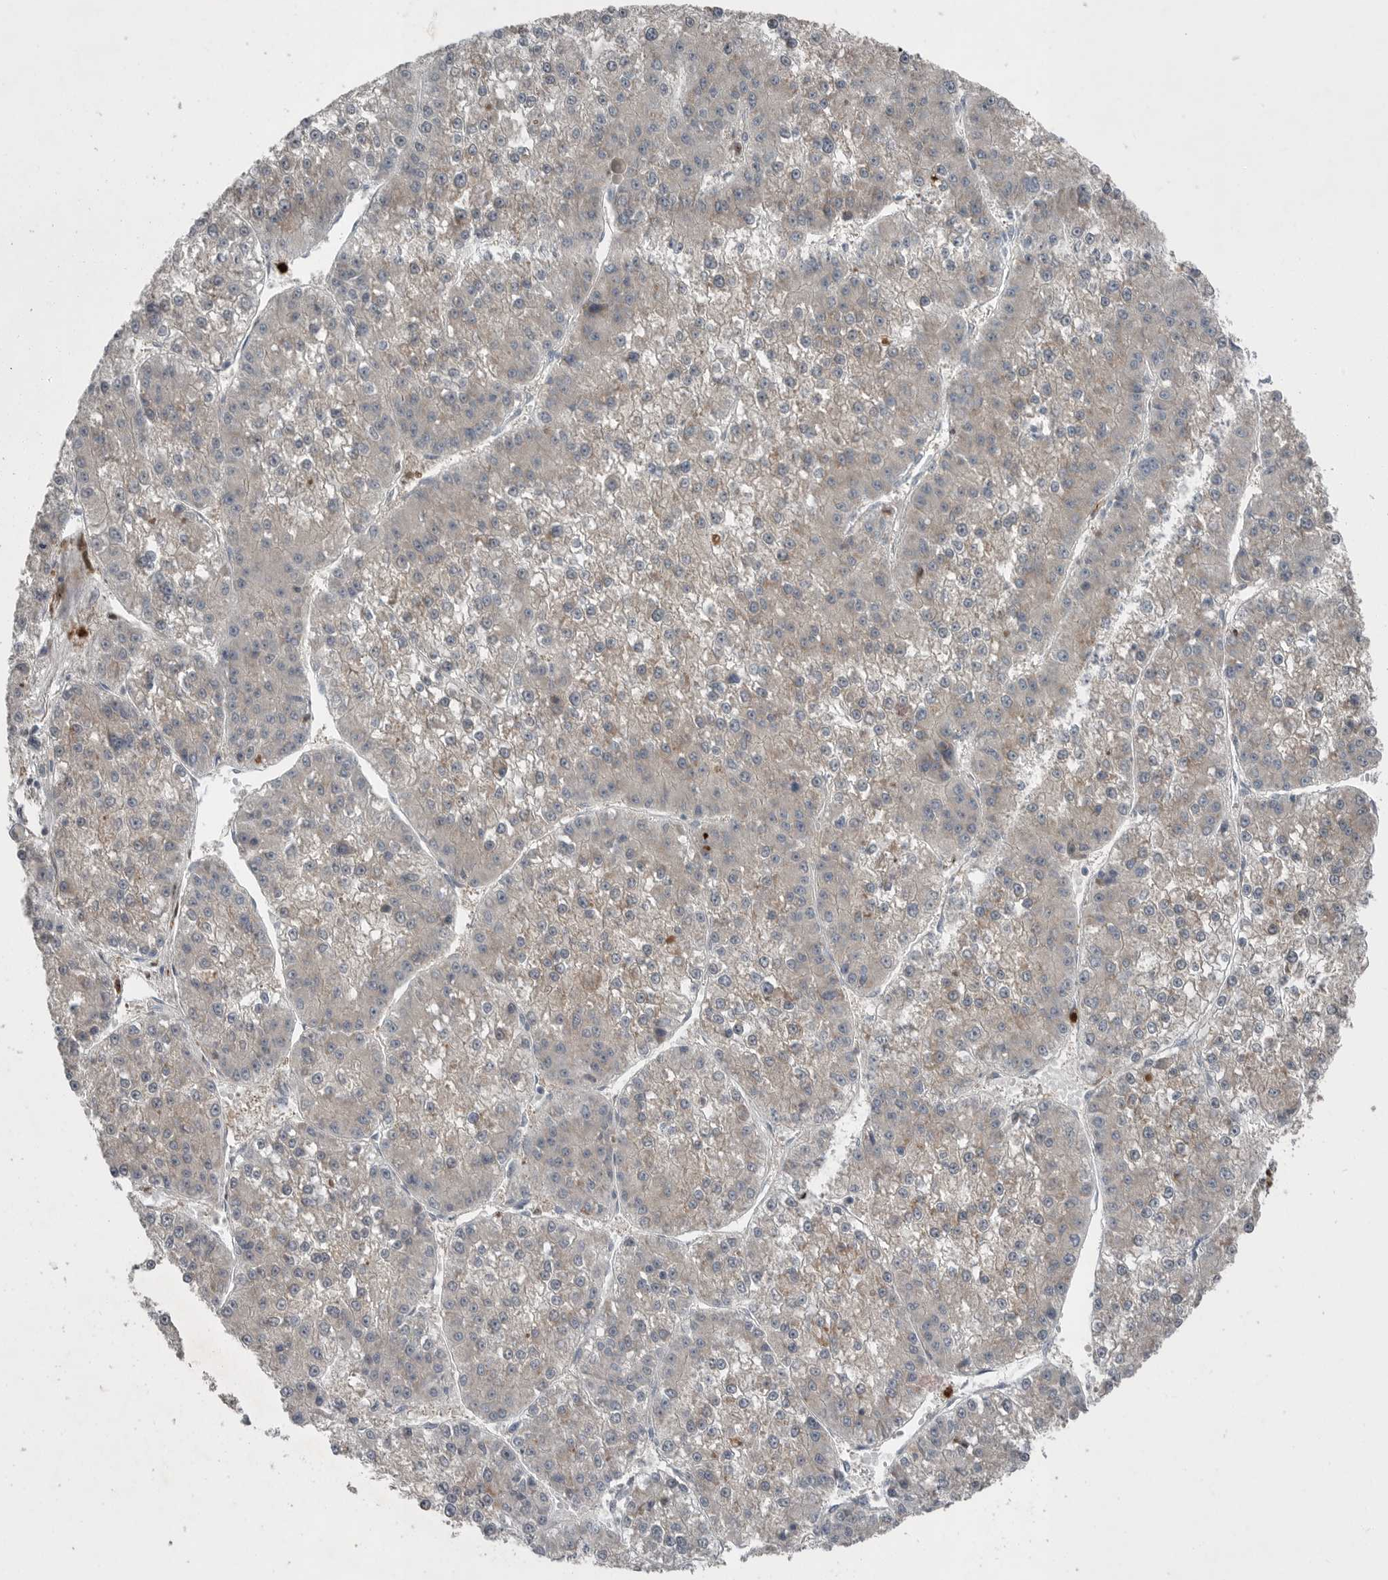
{"staining": {"intensity": "negative", "quantity": "none", "location": "none"}, "tissue": "liver cancer", "cell_type": "Tumor cells", "image_type": "cancer", "snomed": [{"axis": "morphology", "description": "Carcinoma, Hepatocellular, NOS"}, {"axis": "topography", "description": "Liver"}], "caption": "There is no significant expression in tumor cells of hepatocellular carcinoma (liver).", "gene": "SCP2", "patient": {"sex": "female", "age": 73}}